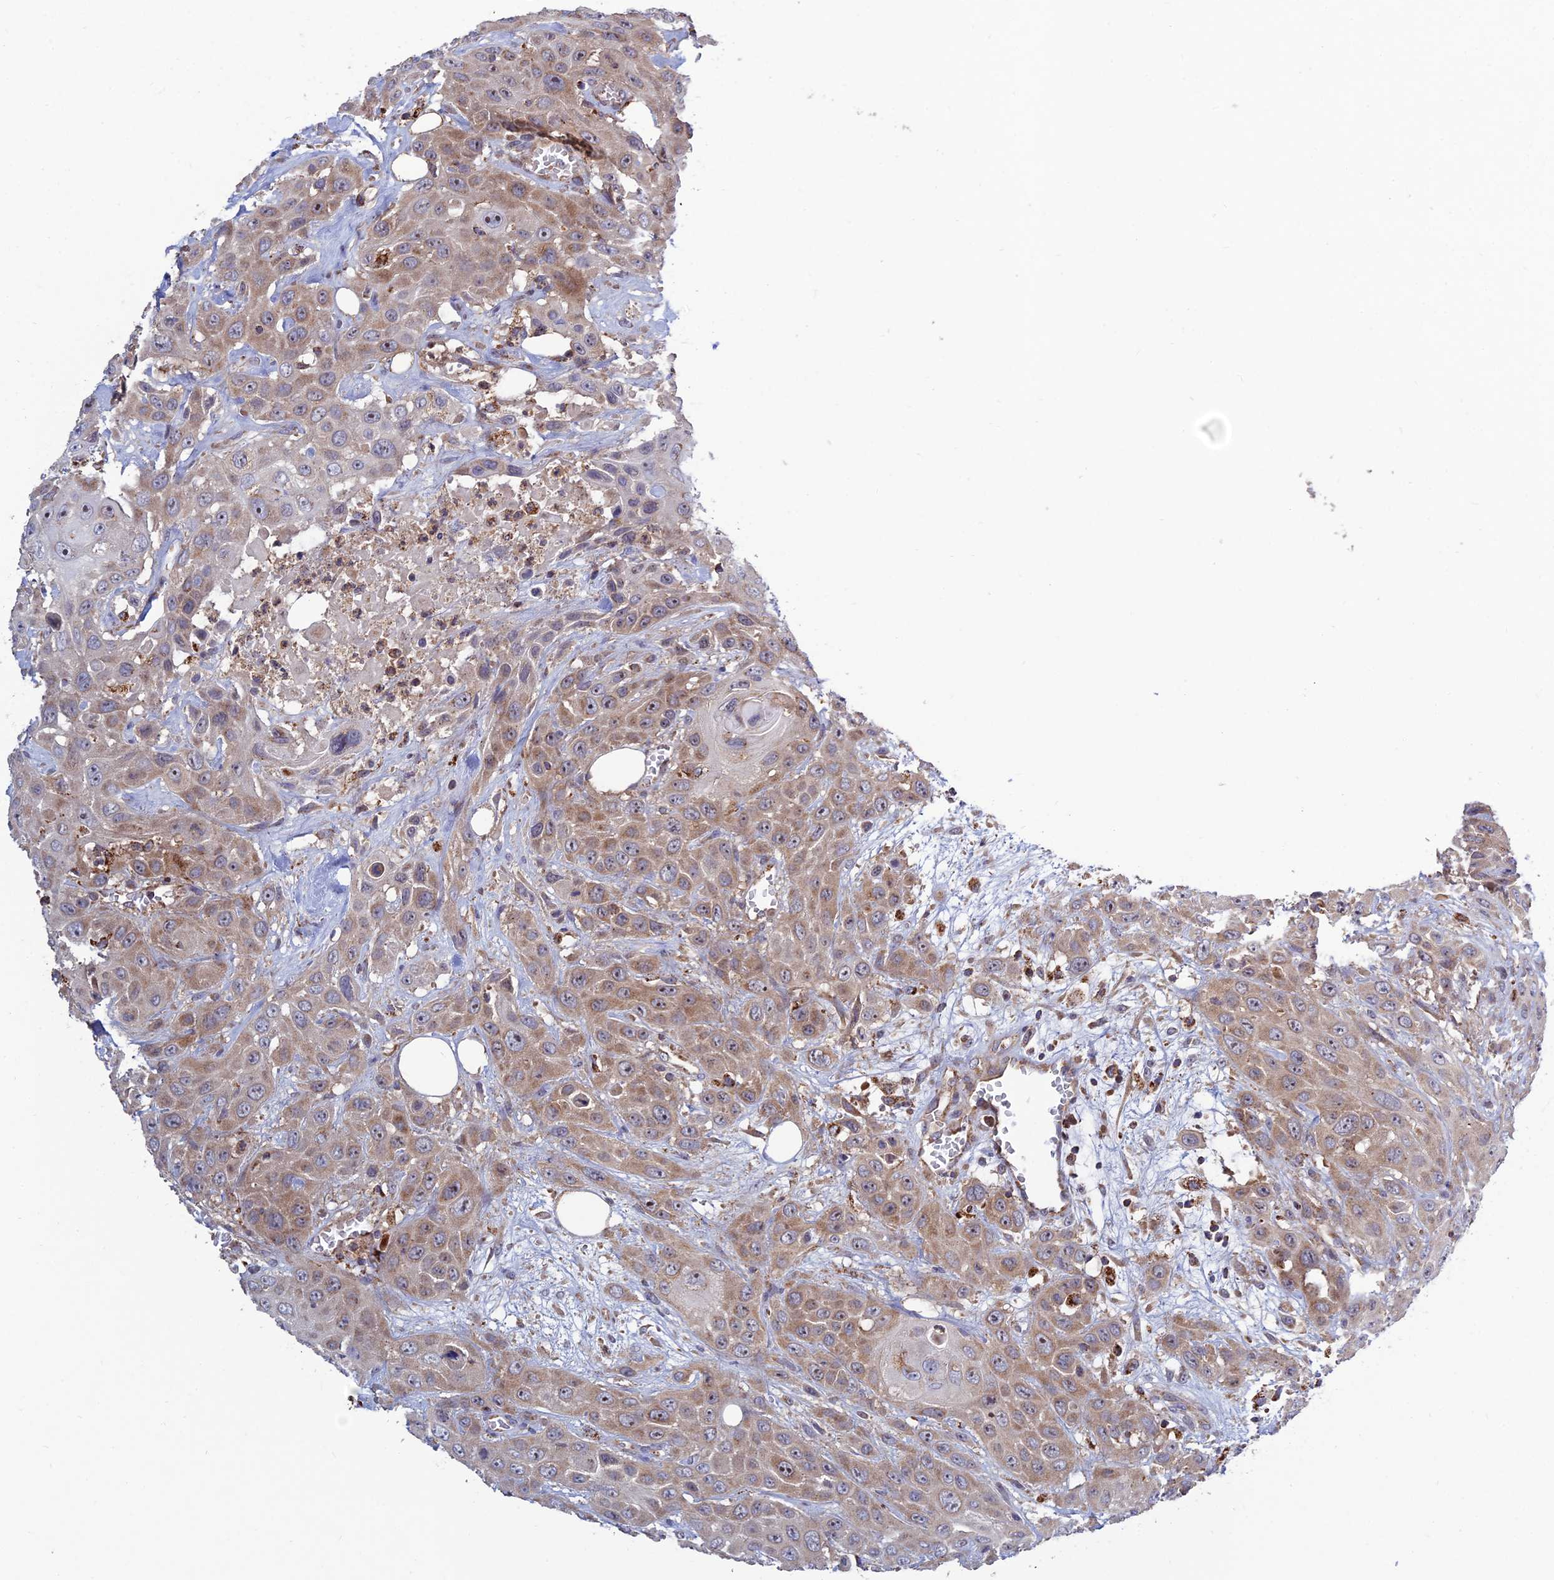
{"staining": {"intensity": "weak", "quantity": ">75%", "location": "cytoplasmic/membranous"}, "tissue": "head and neck cancer", "cell_type": "Tumor cells", "image_type": "cancer", "snomed": [{"axis": "morphology", "description": "Squamous cell carcinoma, NOS"}, {"axis": "topography", "description": "Head-Neck"}], "caption": "There is low levels of weak cytoplasmic/membranous staining in tumor cells of head and neck cancer, as demonstrated by immunohistochemical staining (brown color).", "gene": "RIC8B", "patient": {"sex": "male", "age": 81}}